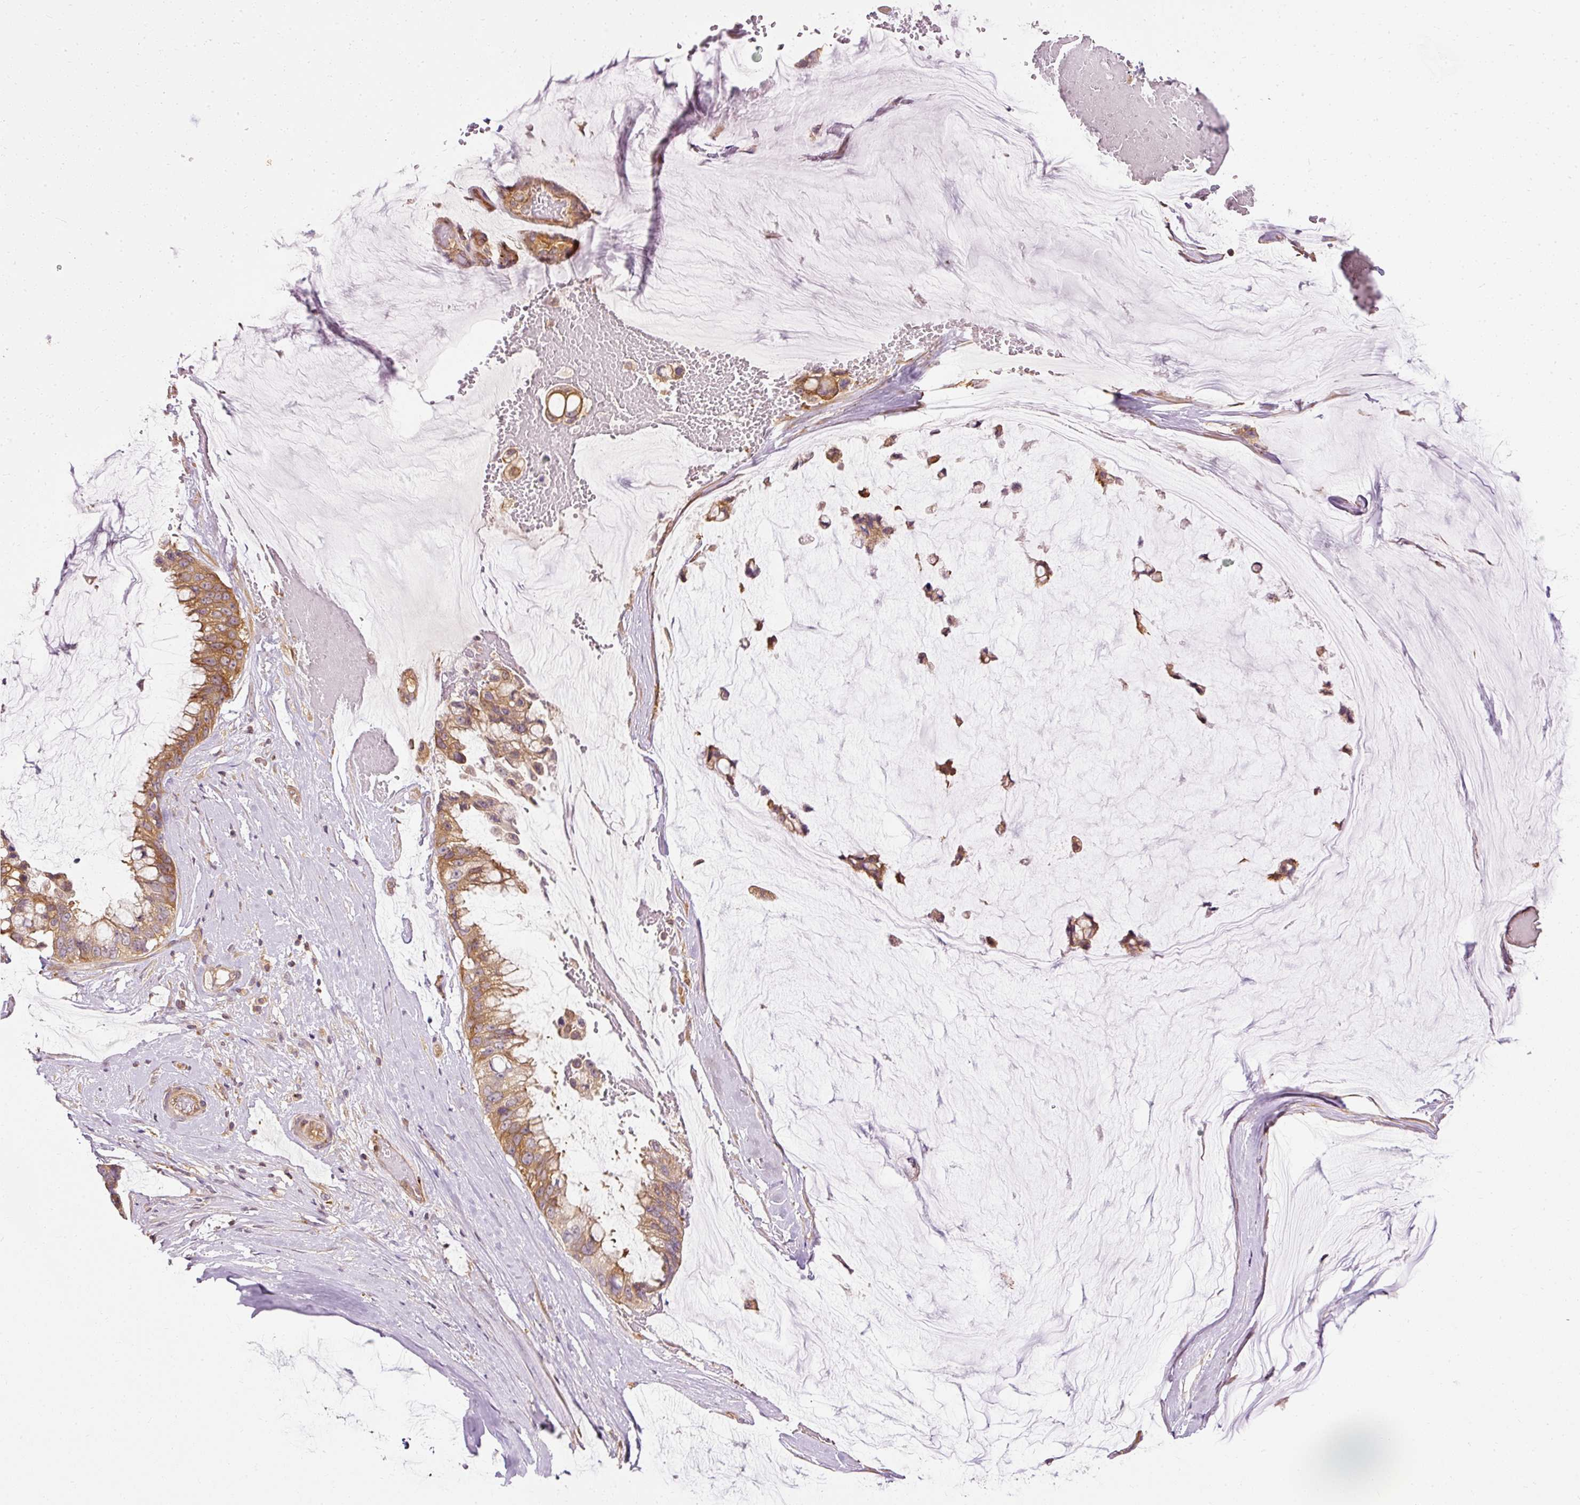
{"staining": {"intensity": "moderate", "quantity": ">75%", "location": "cytoplasmic/membranous"}, "tissue": "ovarian cancer", "cell_type": "Tumor cells", "image_type": "cancer", "snomed": [{"axis": "morphology", "description": "Cystadenocarcinoma, mucinous, NOS"}, {"axis": "topography", "description": "Ovary"}], "caption": "Protein staining by immunohistochemistry (IHC) exhibits moderate cytoplasmic/membranous staining in approximately >75% of tumor cells in ovarian cancer.", "gene": "ARMH3", "patient": {"sex": "female", "age": 39}}